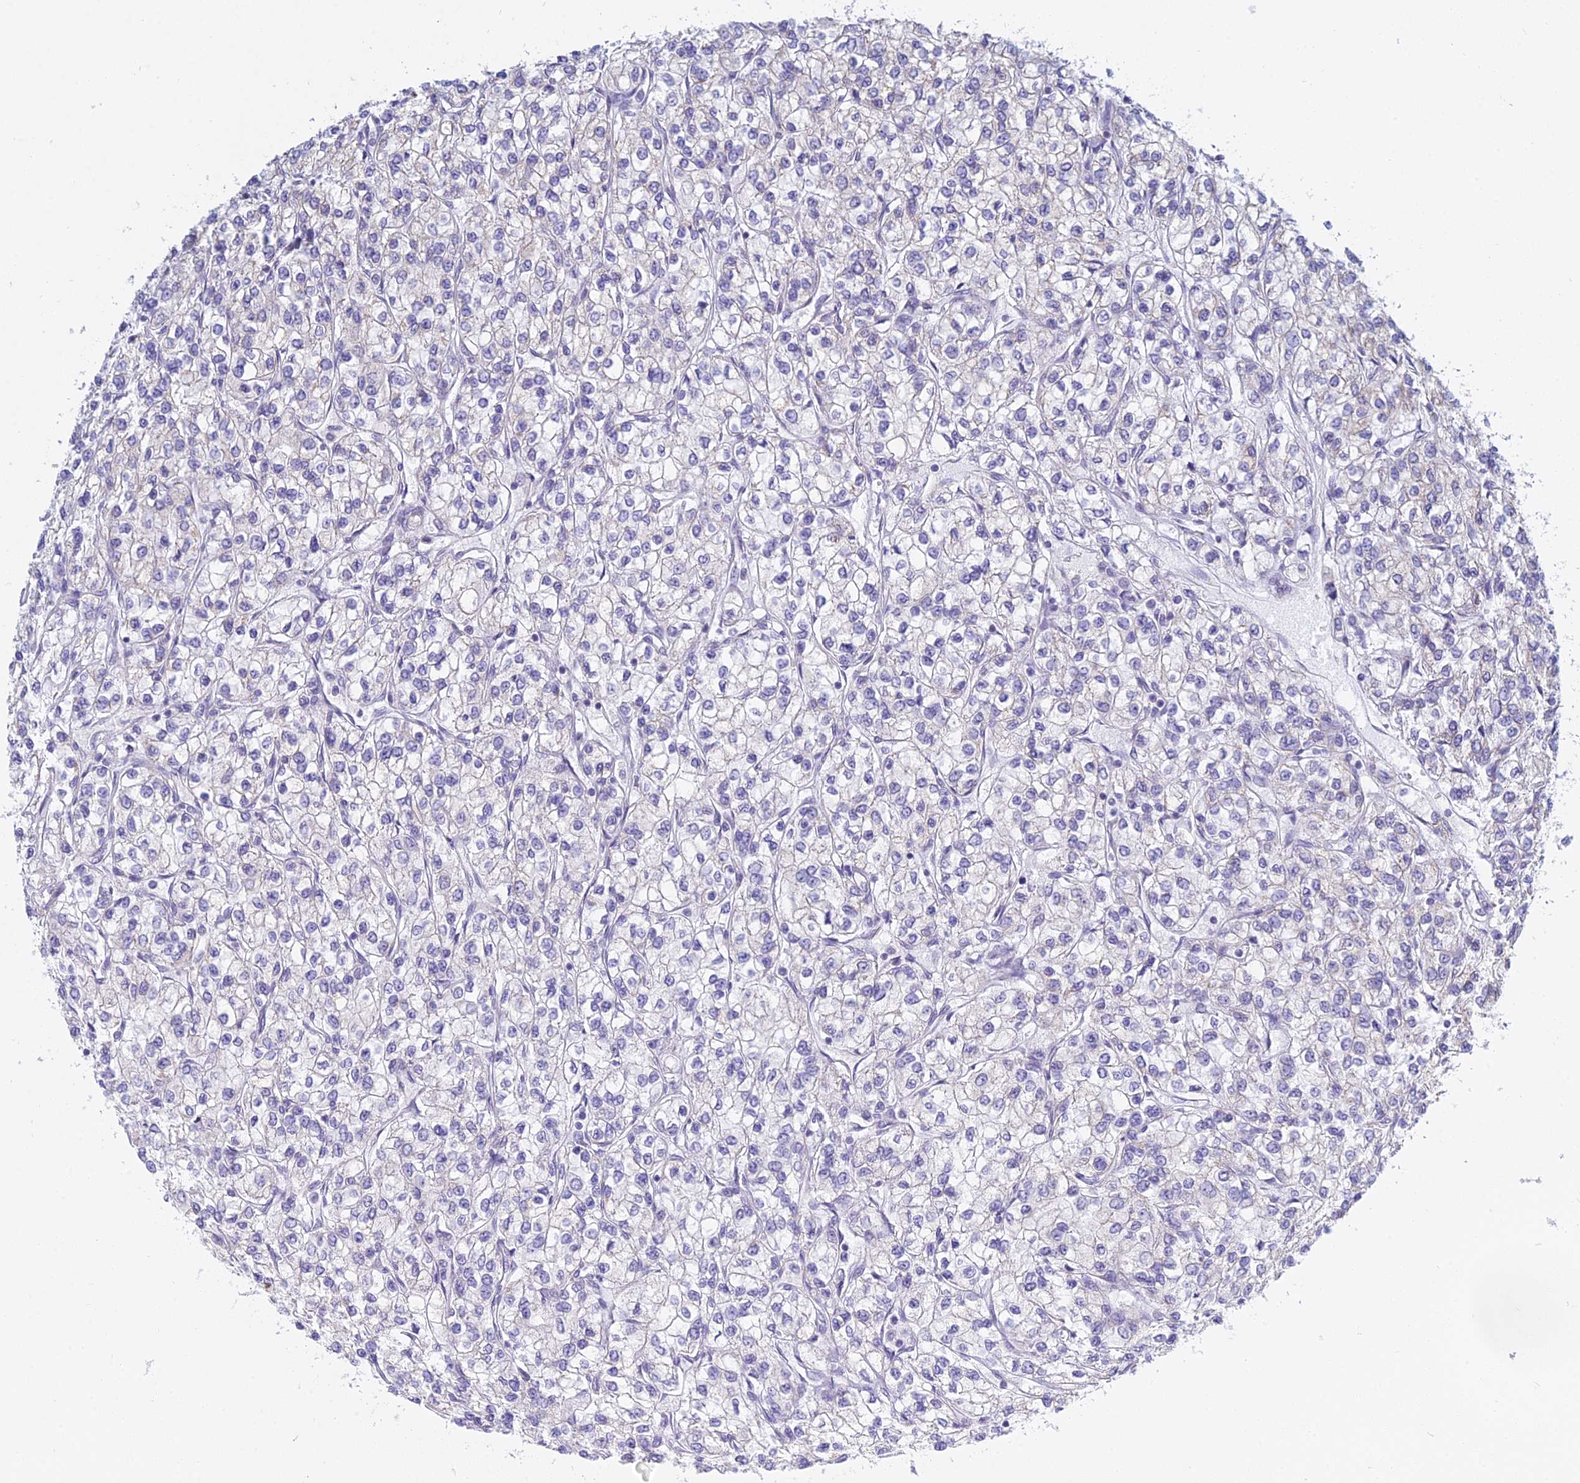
{"staining": {"intensity": "negative", "quantity": "none", "location": "none"}, "tissue": "renal cancer", "cell_type": "Tumor cells", "image_type": "cancer", "snomed": [{"axis": "morphology", "description": "Adenocarcinoma, NOS"}, {"axis": "topography", "description": "Kidney"}], "caption": "Immunohistochemical staining of renal adenocarcinoma reveals no significant positivity in tumor cells.", "gene": "KLF14", "patient": {"sex": "male", "age": 80}}